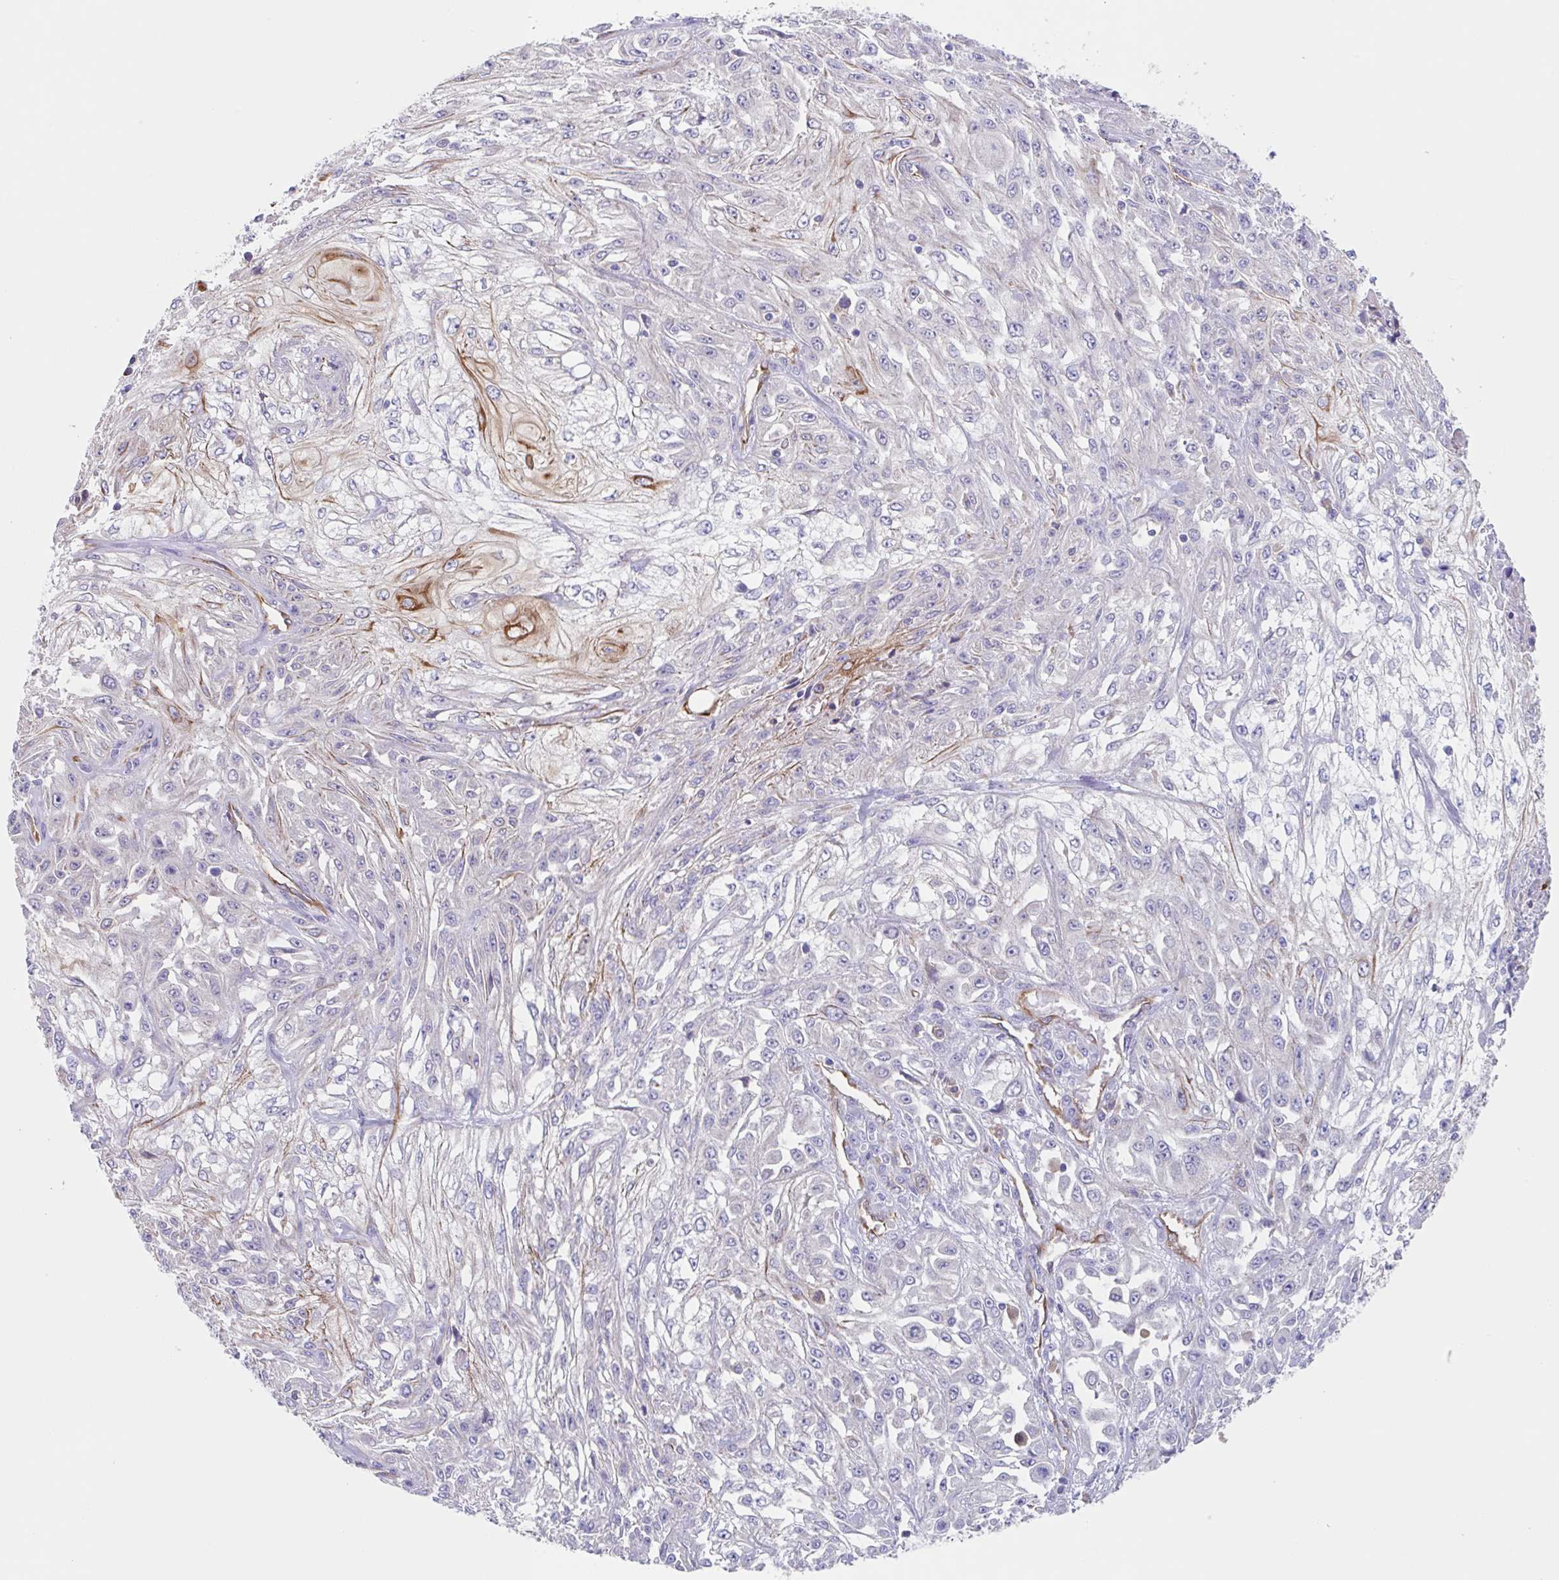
{"staining": {"intensity": "moderate", "quantity": "<25%", "location": "cytoplasmic/membranous"}, "tissue": "skin cancer", "cell_type": "Tumor cells", "image_type": "cancer", "snomed": [{"axis": "morphology", "description": "Squamous cell carcinoma, NOS"}, {"axis": "morphology", "description": "Squamous cell carcinoma, metastatic, NOS"}, {"axis": "topography", "description": "Skin"}, {"axis": "topography", "description": "Lymph node"}], "caption": "Brown immunohistochemical staining in squamous cell carcinoma (skin) shows moderate cytoplasmic/membranous expression in about <25% of tumor cells.", "gene": "EHD4", "patient": {"sex": "male", "age": 75}}